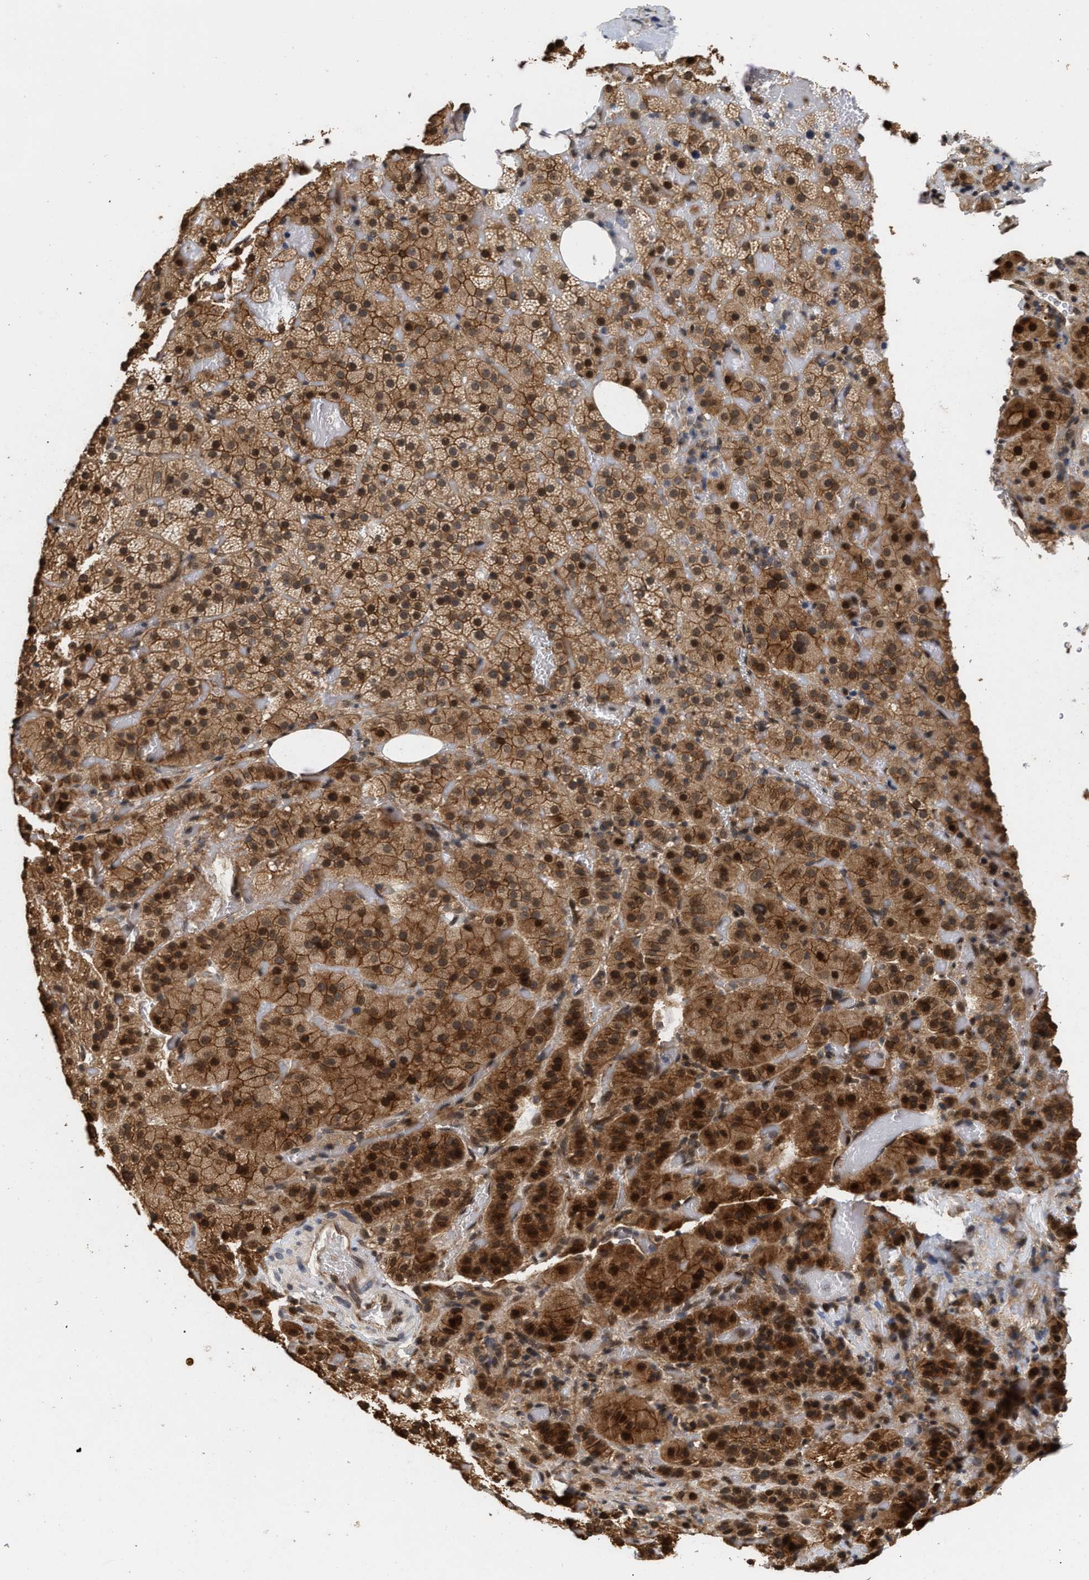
{"staining": {"intensity": "moderate", "quantity": ">75%", "location": "cytoplasmic/membranous,nuclear"}, "tissue": "adrenal gland", "cell_type": "Glandular cells", "image_type": "normal", "snomed": [{"axis": "morphology", "description": "Normal tissue, NOS"}, {"axis": "topography", "description": "Adrenal gland"}], "caption": "Immunohistochemical staining of normal human adrenal gland displays >75% levels of moderate cytoplasmic/membranous,nuclear protein staining in about >75% of glandular cells.", "gene": "ABHD5", "patient": {"sex": "female", "age": 59}}